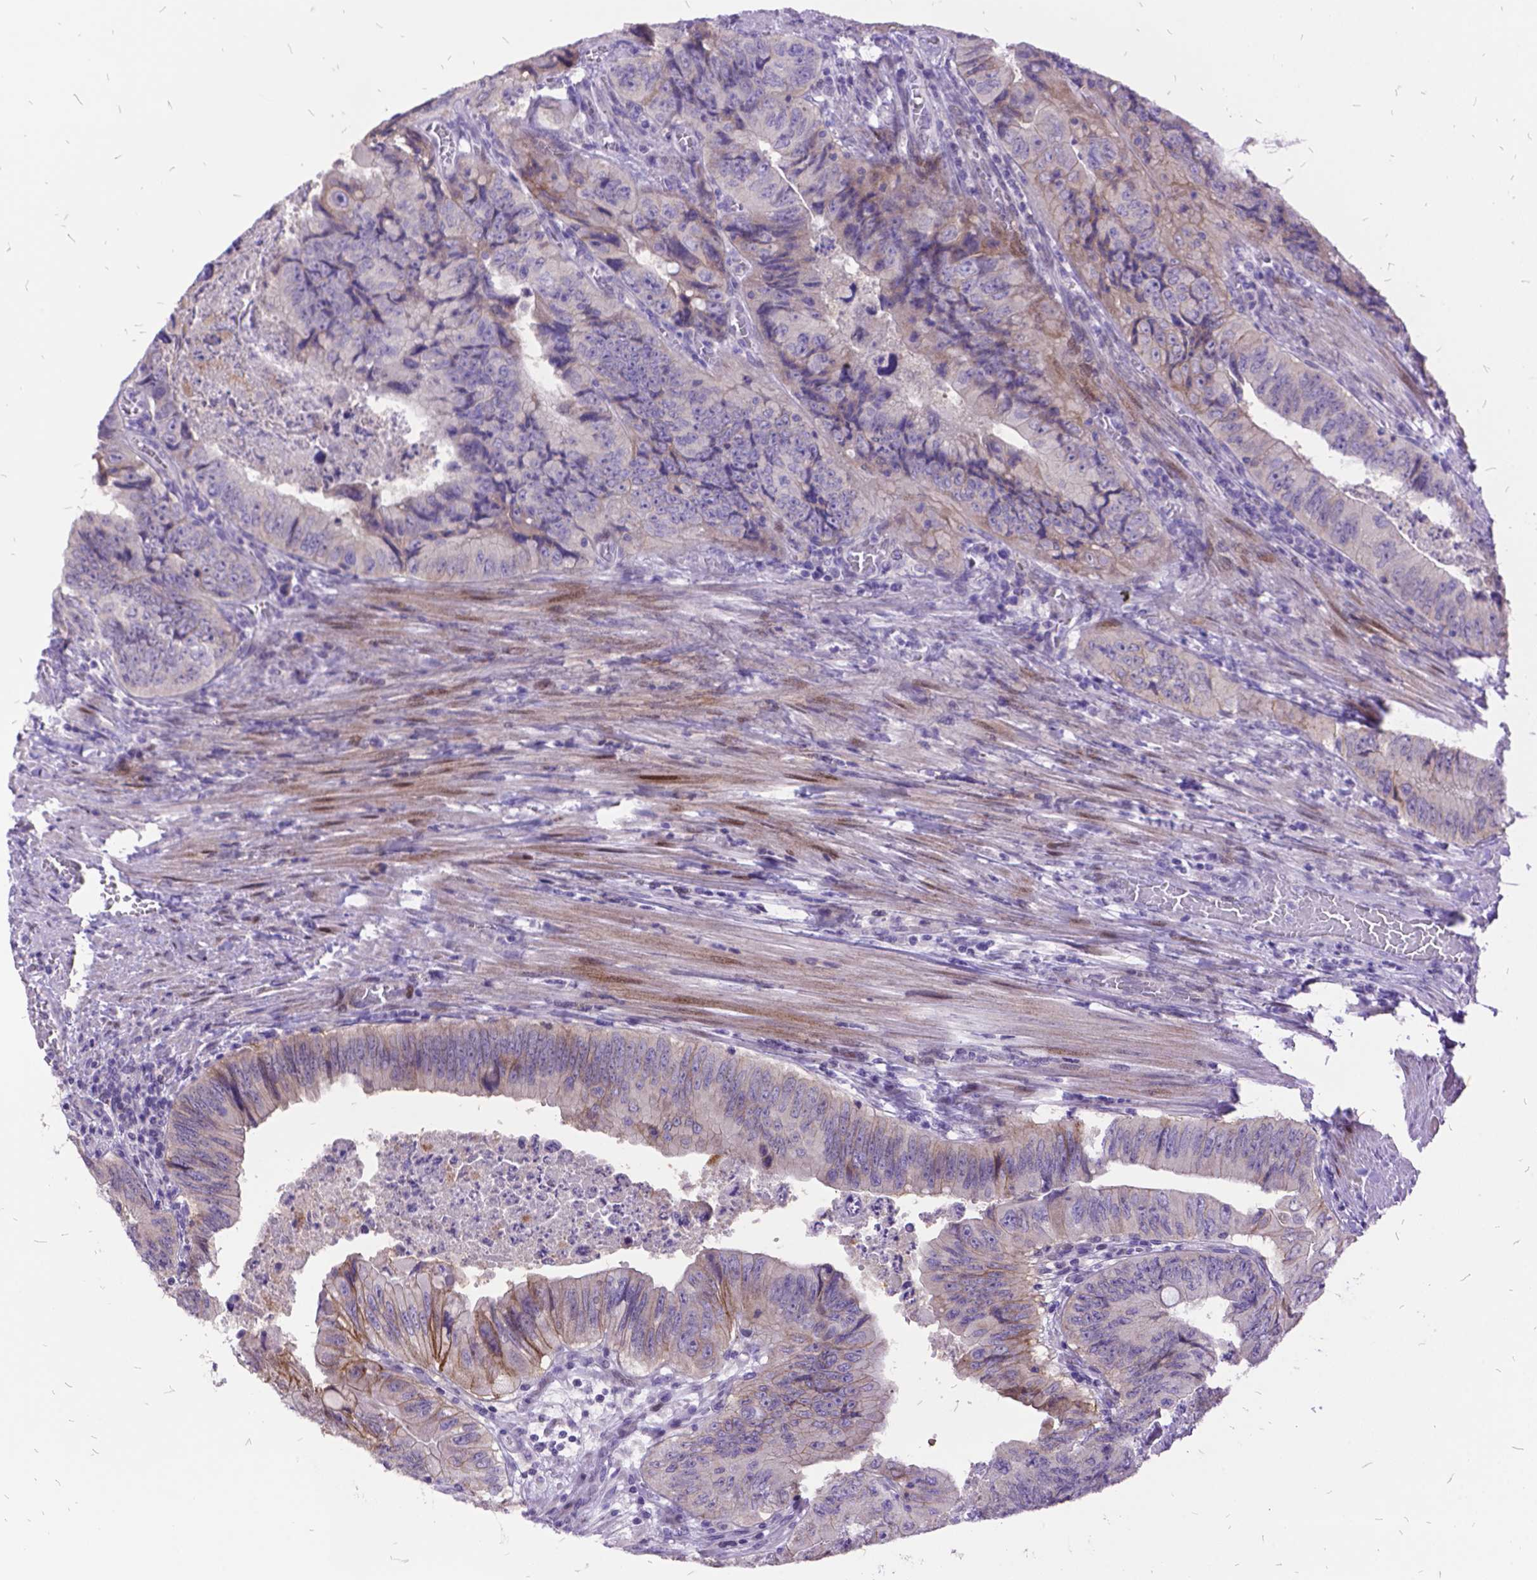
{"staining": {"intensity": "weak", "quantity": "<25%", "location": "cytoplasmic/membranous"}, "tissue": "colorectal cancer", "cell_type": "Tumor cells", "image_type": "cancer", "snomed": [{"axis": "morphology", "description": "Adenocarcinoma, NOS"}, {"axis": "topography", "description": "Colon"}], "caption": "Colorectal cancer was stained to show a protein in brown. There is no significant expression in tumor cells.", "gene": "ITGB6", "patient": {"sex": "female", "age": 84}}